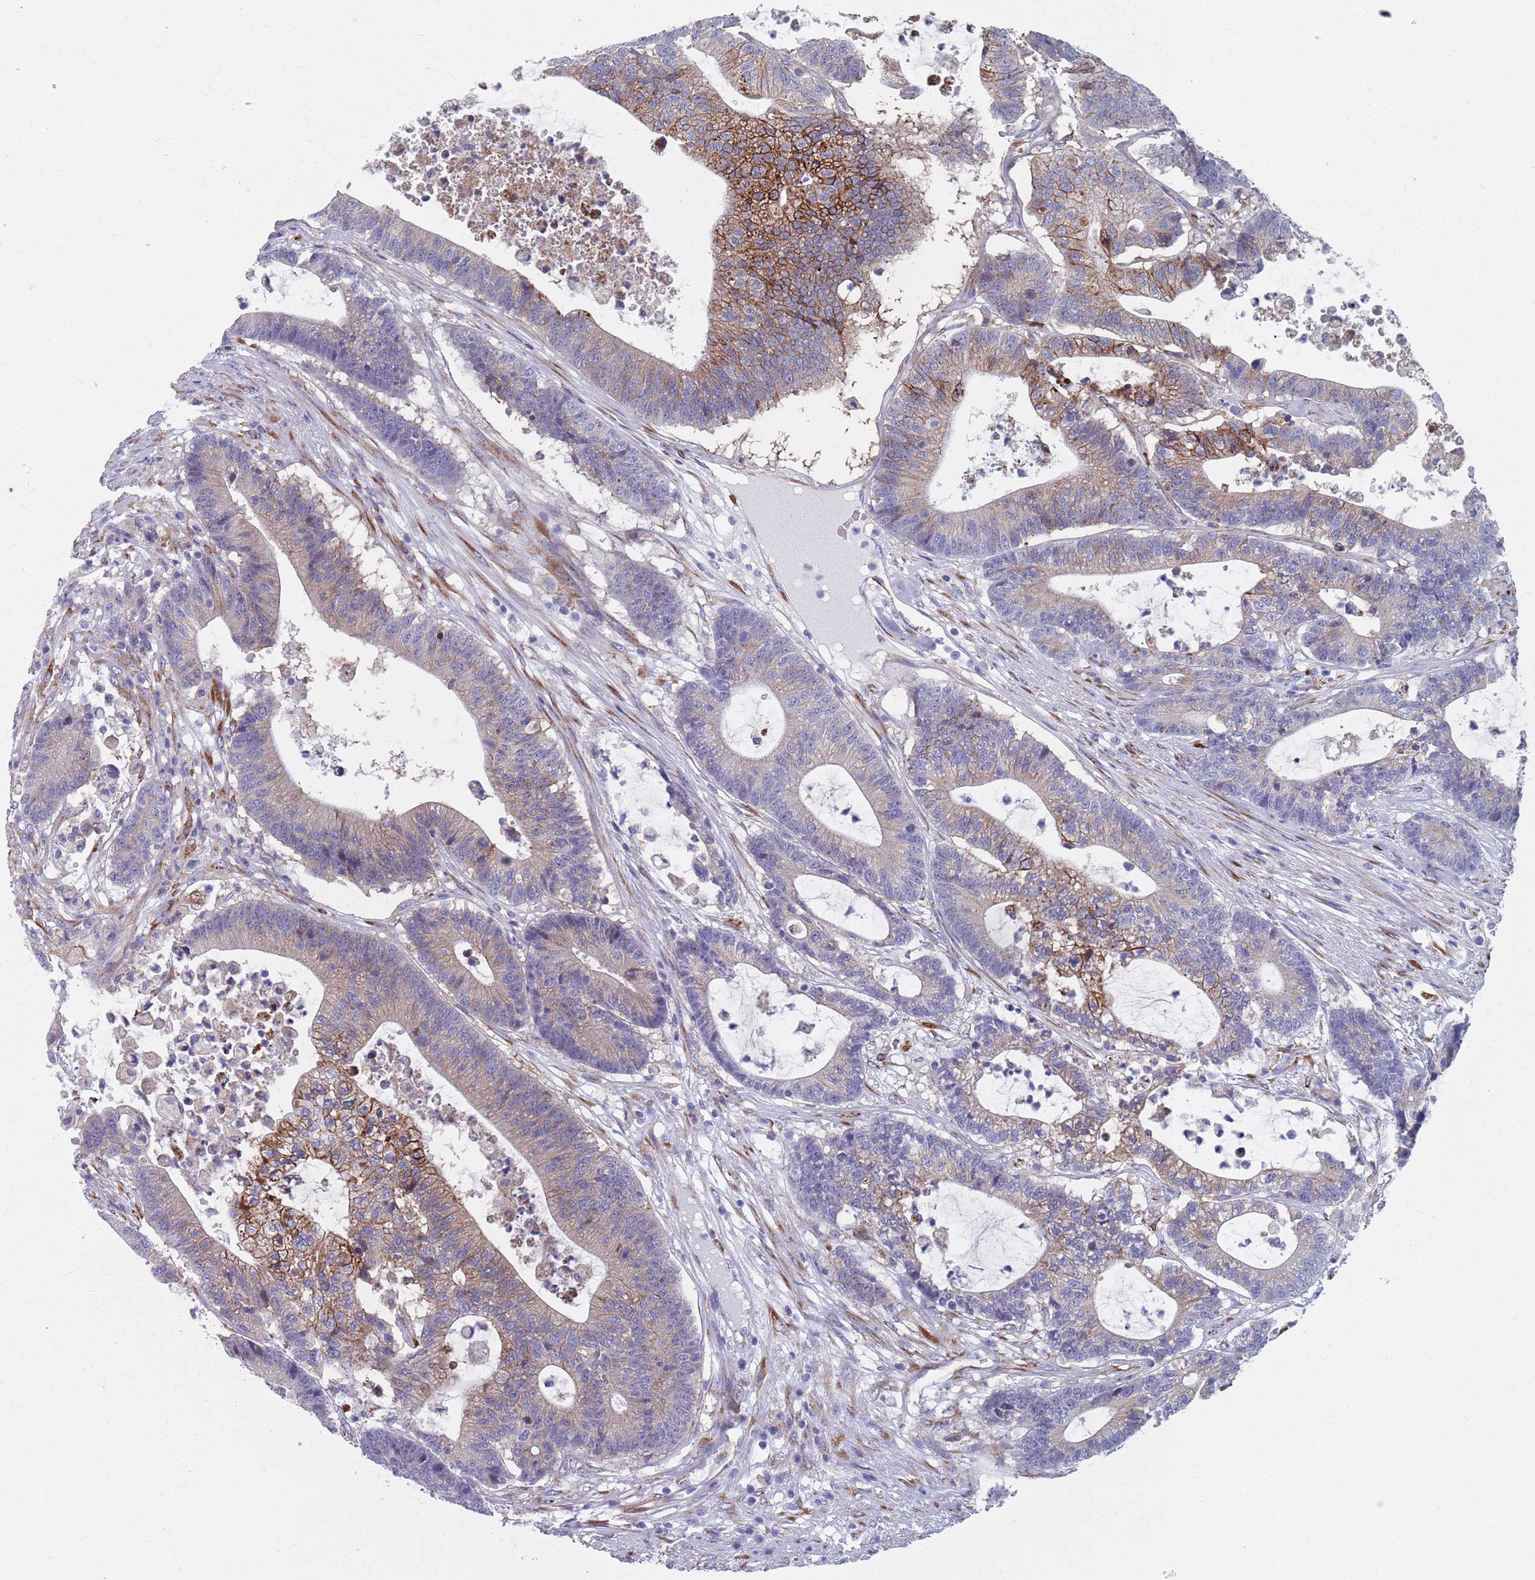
{"staining": {"intensity": "strong", "quantity": "<25%", "location": "cytoplasmic/membranous"}, "tissue": "colorectal cancer", "cell_type": "Tumor cells", "image_type": "cancer", "snomed": [{"axis": "morphology", "description": "Adenocarcinoma, NOS"}, {"axis": "topography", "description": "Colon"}], "caption": "A micrograph of colorectal adenocarcinoma stained for a protein demonstrates strong cytoplasmic/membranous brown staining in tumor cells.", "gene": "PLOD1", "patient": {"sex": "female", "age": 84}}